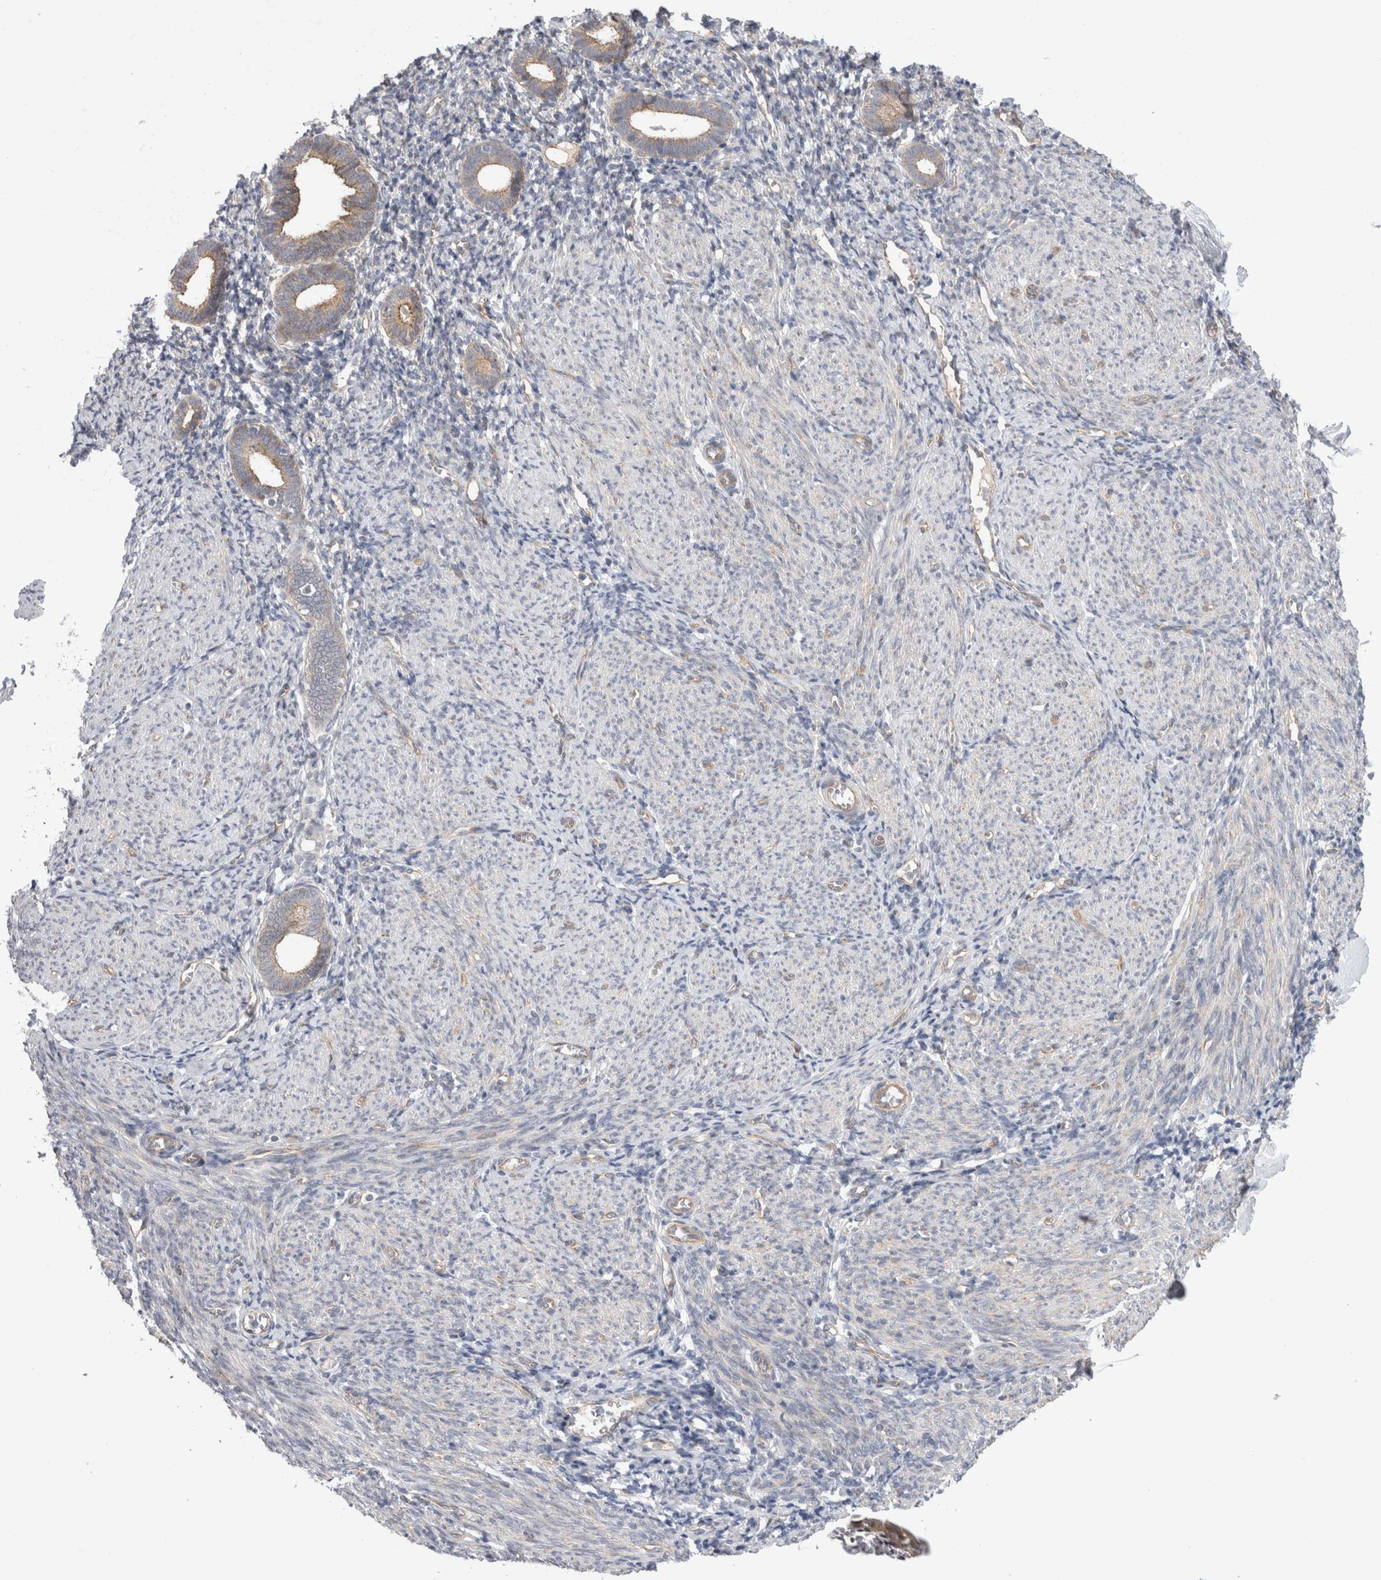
{"staining": {"intensity": "negative", "quantity": "none", "location": "none"}, "tissue": "endometrium", "cell_type": "Cells in endometrial stroma", "image_type": "normal", "snomed": [{"axis": "morphology", "description": "Normal tissue, NOS"}, {"axis": "morphology", "description": "Adenocarcinoma, NOS"}, {"axis": "topography", "description": "Endometrium"}], "caption": "This is an IHC micrograph of unremarkable human endometrium. There is no staining in cells in endometrial stroma.", "gene": "TAFA5", "patient": {"sex": "female", "age": 57}}